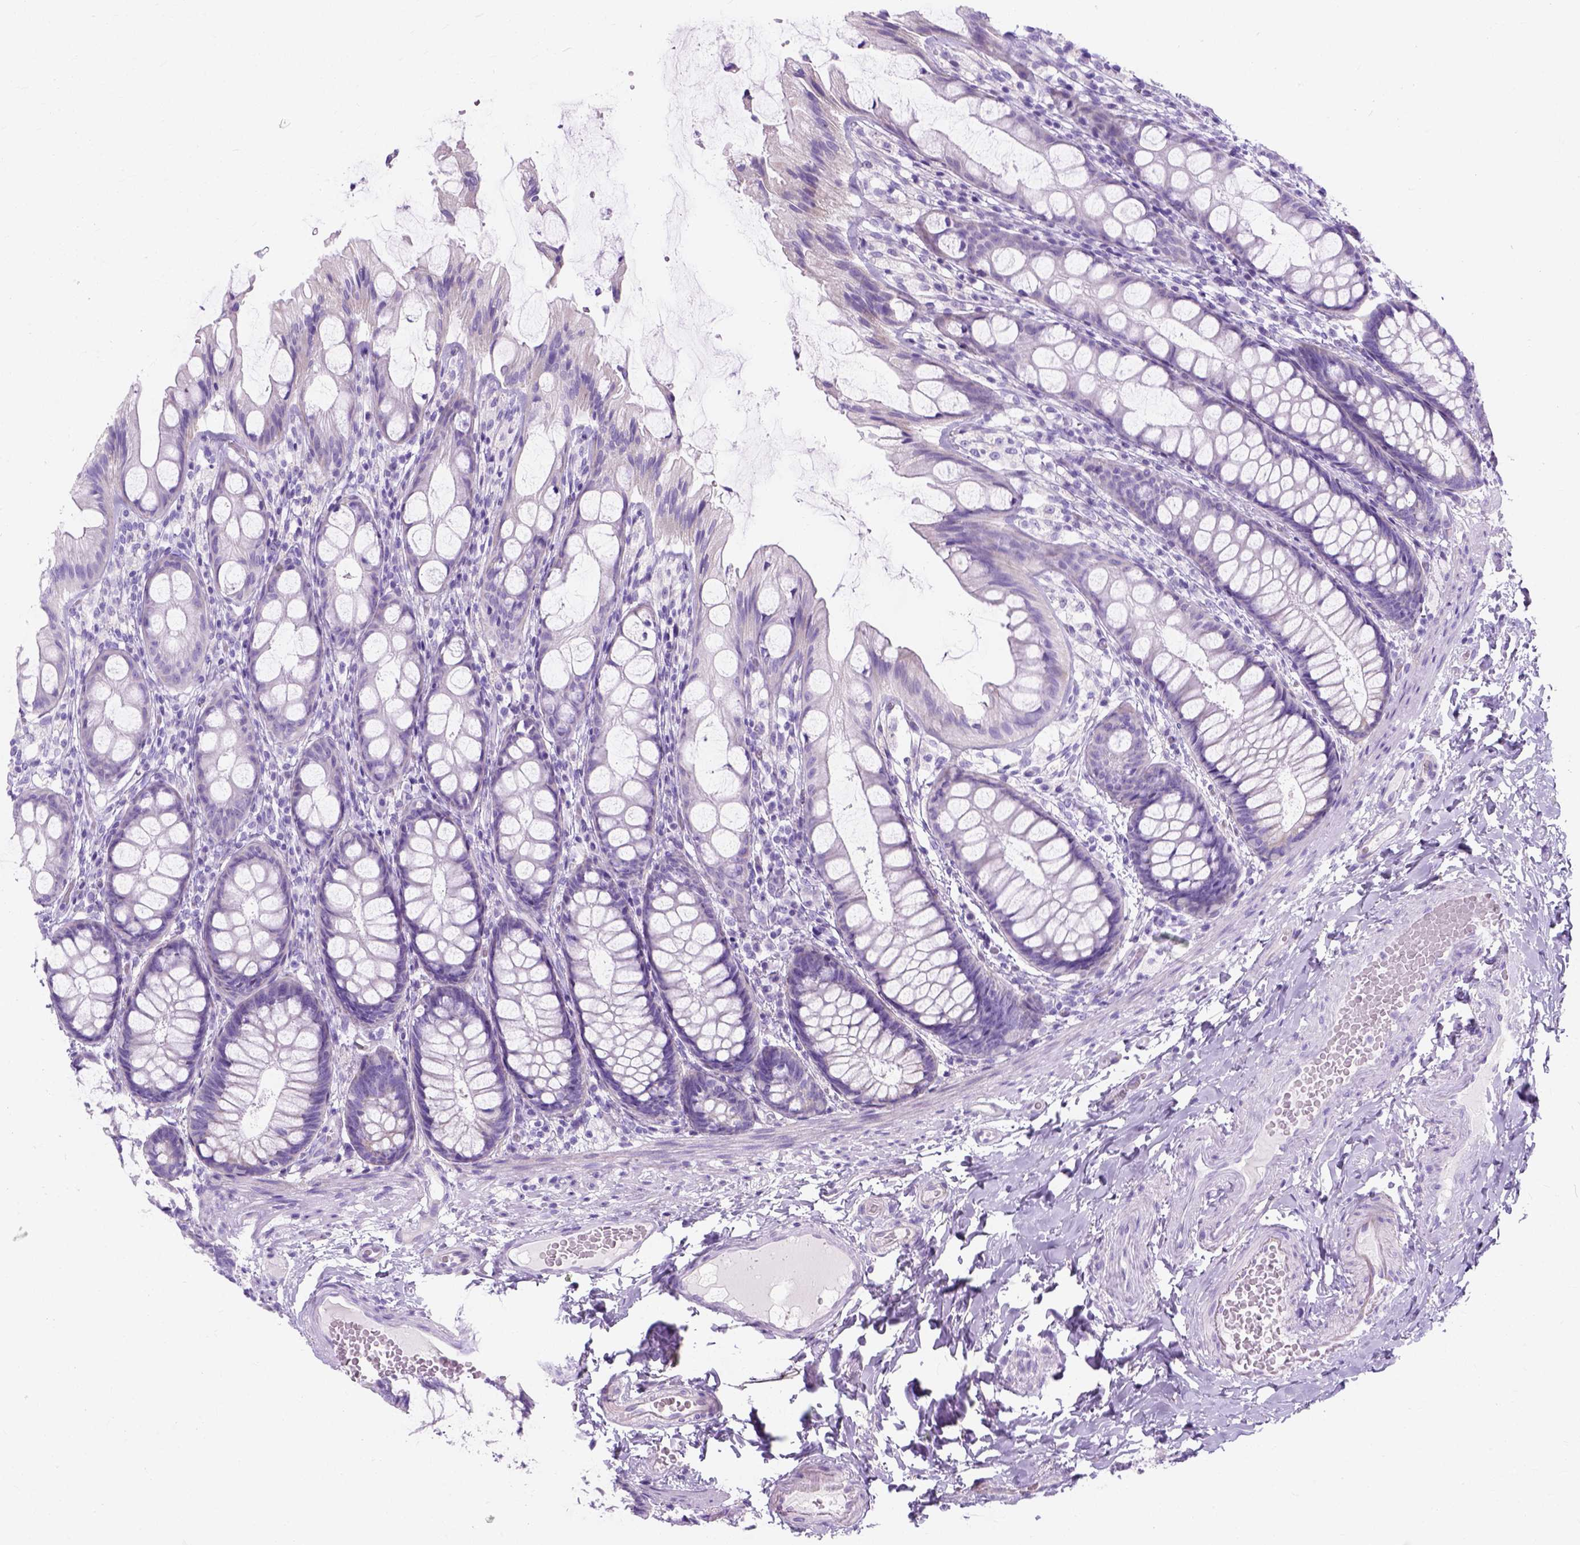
{"staining": {"intensity": "negative", "quantity": "none", "location": "none"}, "tissue": "colon", "cell_type": "Endothelial cells", "image_type": "normal", "snomed": [{"axis": "morphology", "description": "Normal tissue, NOS"}, {"axis": "topography", "description": "Colon"}], "caption": "A high-resolution micrograph shows immunohistochemistry staining of benign colon, which reveals no significant staining in endothelial cells.", "gene": "MYH15", "patient": {"sex": "male", "age": 47}}